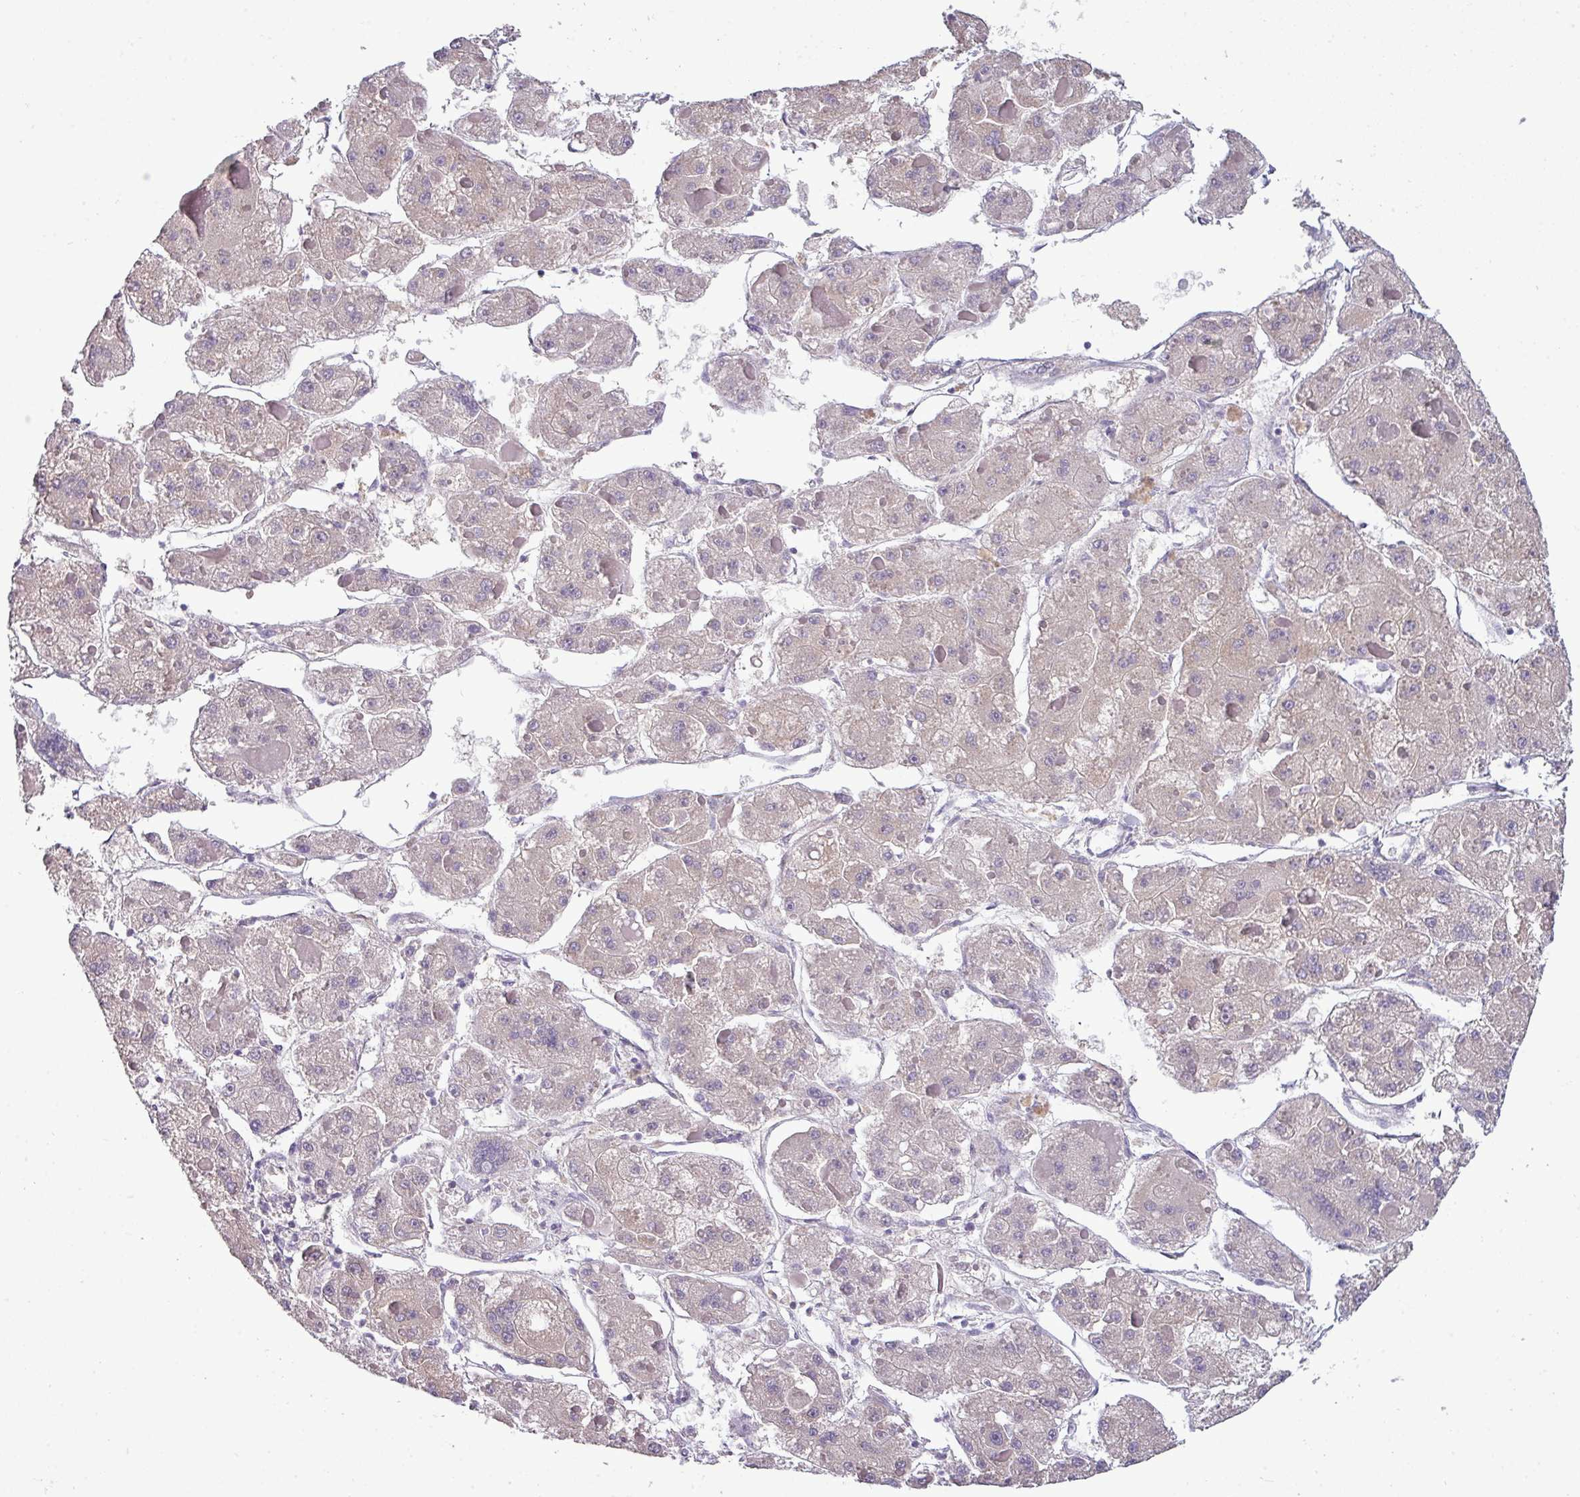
{"staining": {"intensity": "negative", "quantity": "none", "location": "none"}, "tissue": "liver cancer", "cell_type": "Tumor cells", "image_type": "cancer", "snomed": [{"axis": "morphology", "description": "Carcinoma, Hepatocellular, NOS"}, {"axis": "topography", "description": "Liver"}], "caption": "An image of human hepatocellular carcinoma (liver) is negative for staining in tumor cells. (Stains: DAB immunohistochemistry with hematoxylin counter stain, Microscopy: brightfield microscopy at high magnification).", "gene": "DNAAF9", "patient": {"sex": "female", "age": 73}}